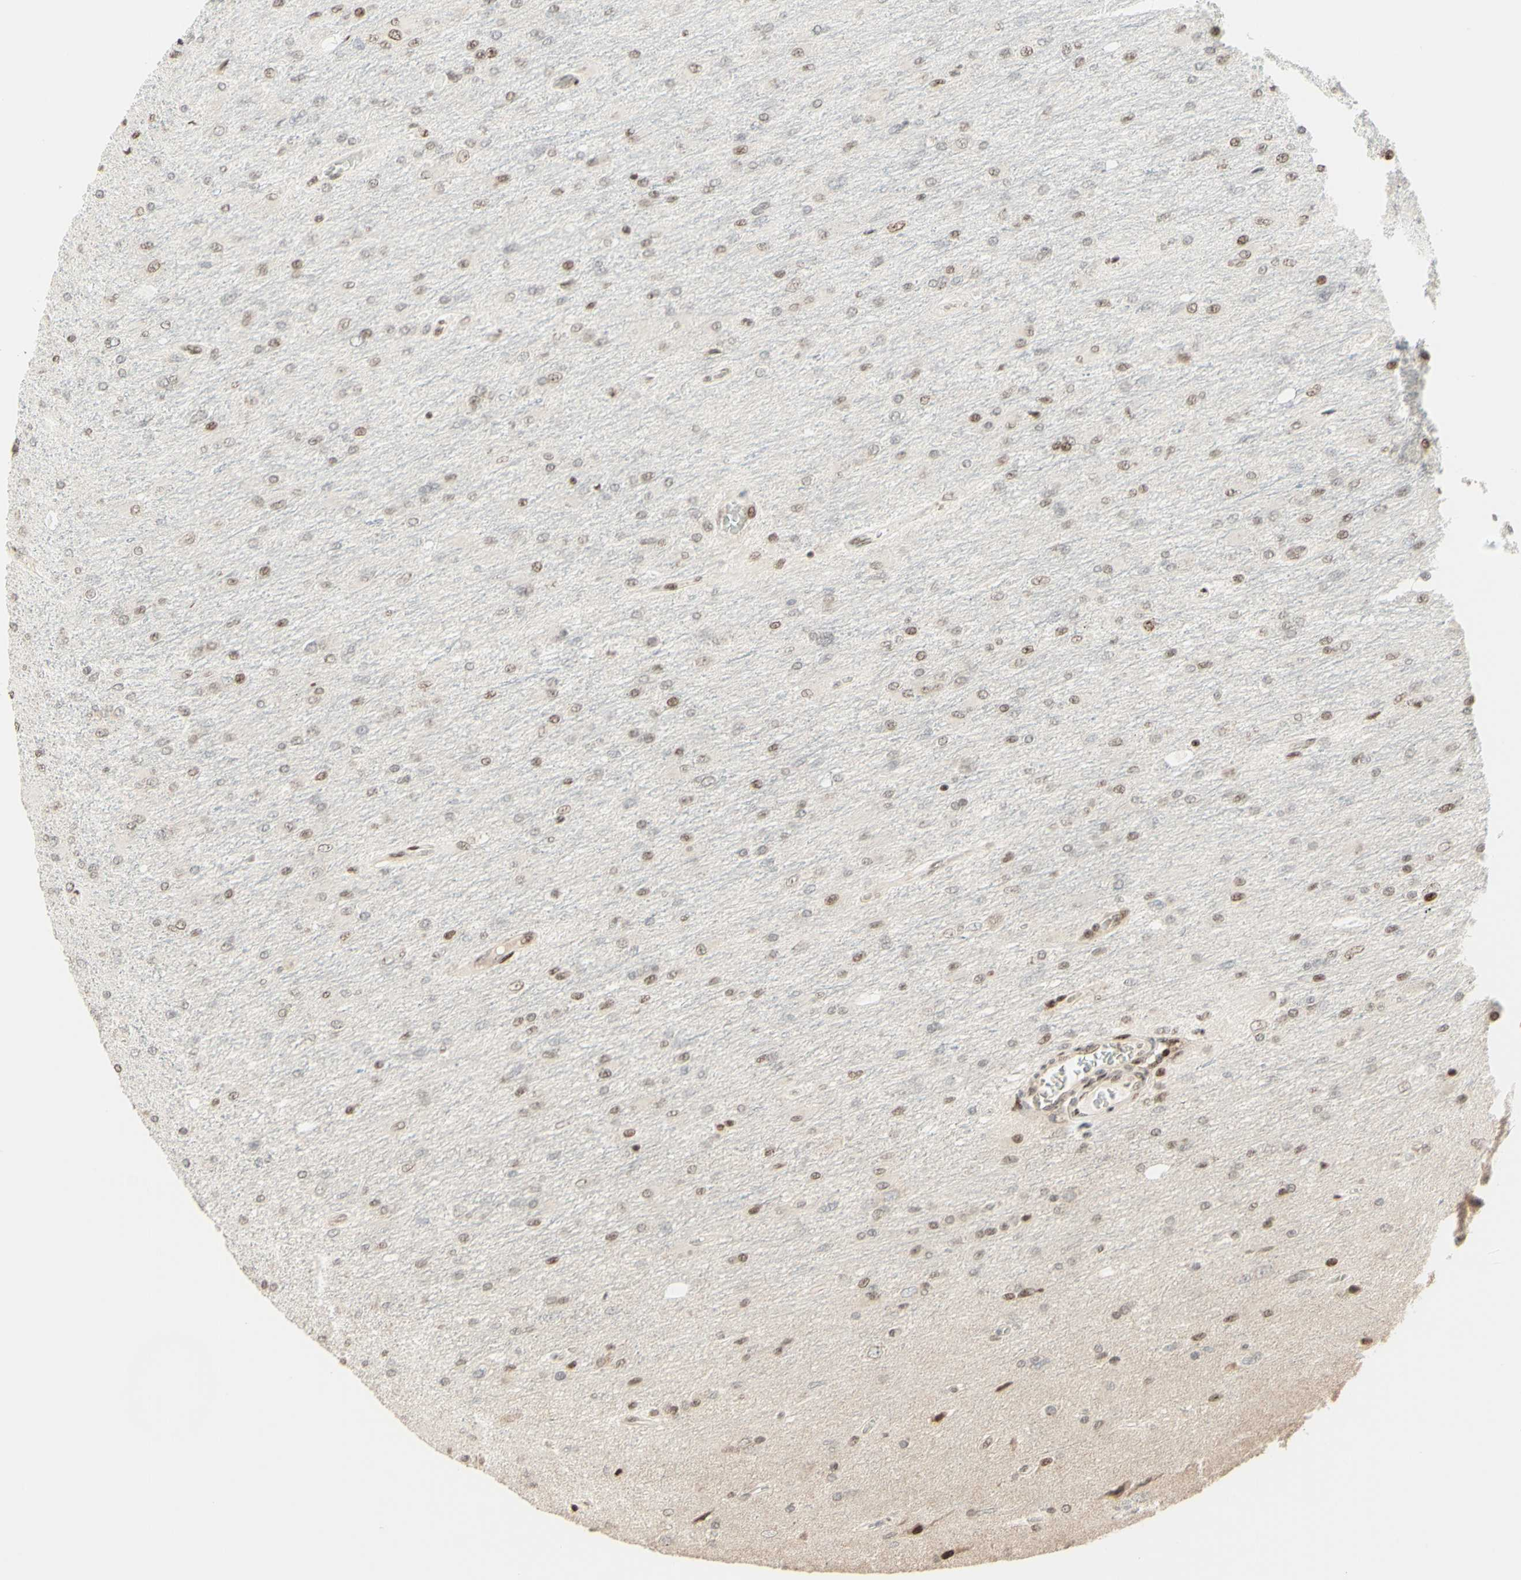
{"staining": {"intensity": "weak", "quantity": "25%-75%", "location": "nuclear"}, "tissue": "glioma", "cell_type": "Tumor cells", "image_type": "cancer", "snomed": [{"axis": "morphology", "description": "Glioma, malignant, High grade"}, {"axis": "topography", "description": "Cerebral cortex"}], "caption": "Protein positivity by immunohistochemistry (IHC) displays weak nuclear positivity in about 25%-75% of tumor cells in glioma. (IHC, brightfield microscopy, high magnification).", "gene": "CDKL5", "patient": {"sex": "female", "age": 36}}